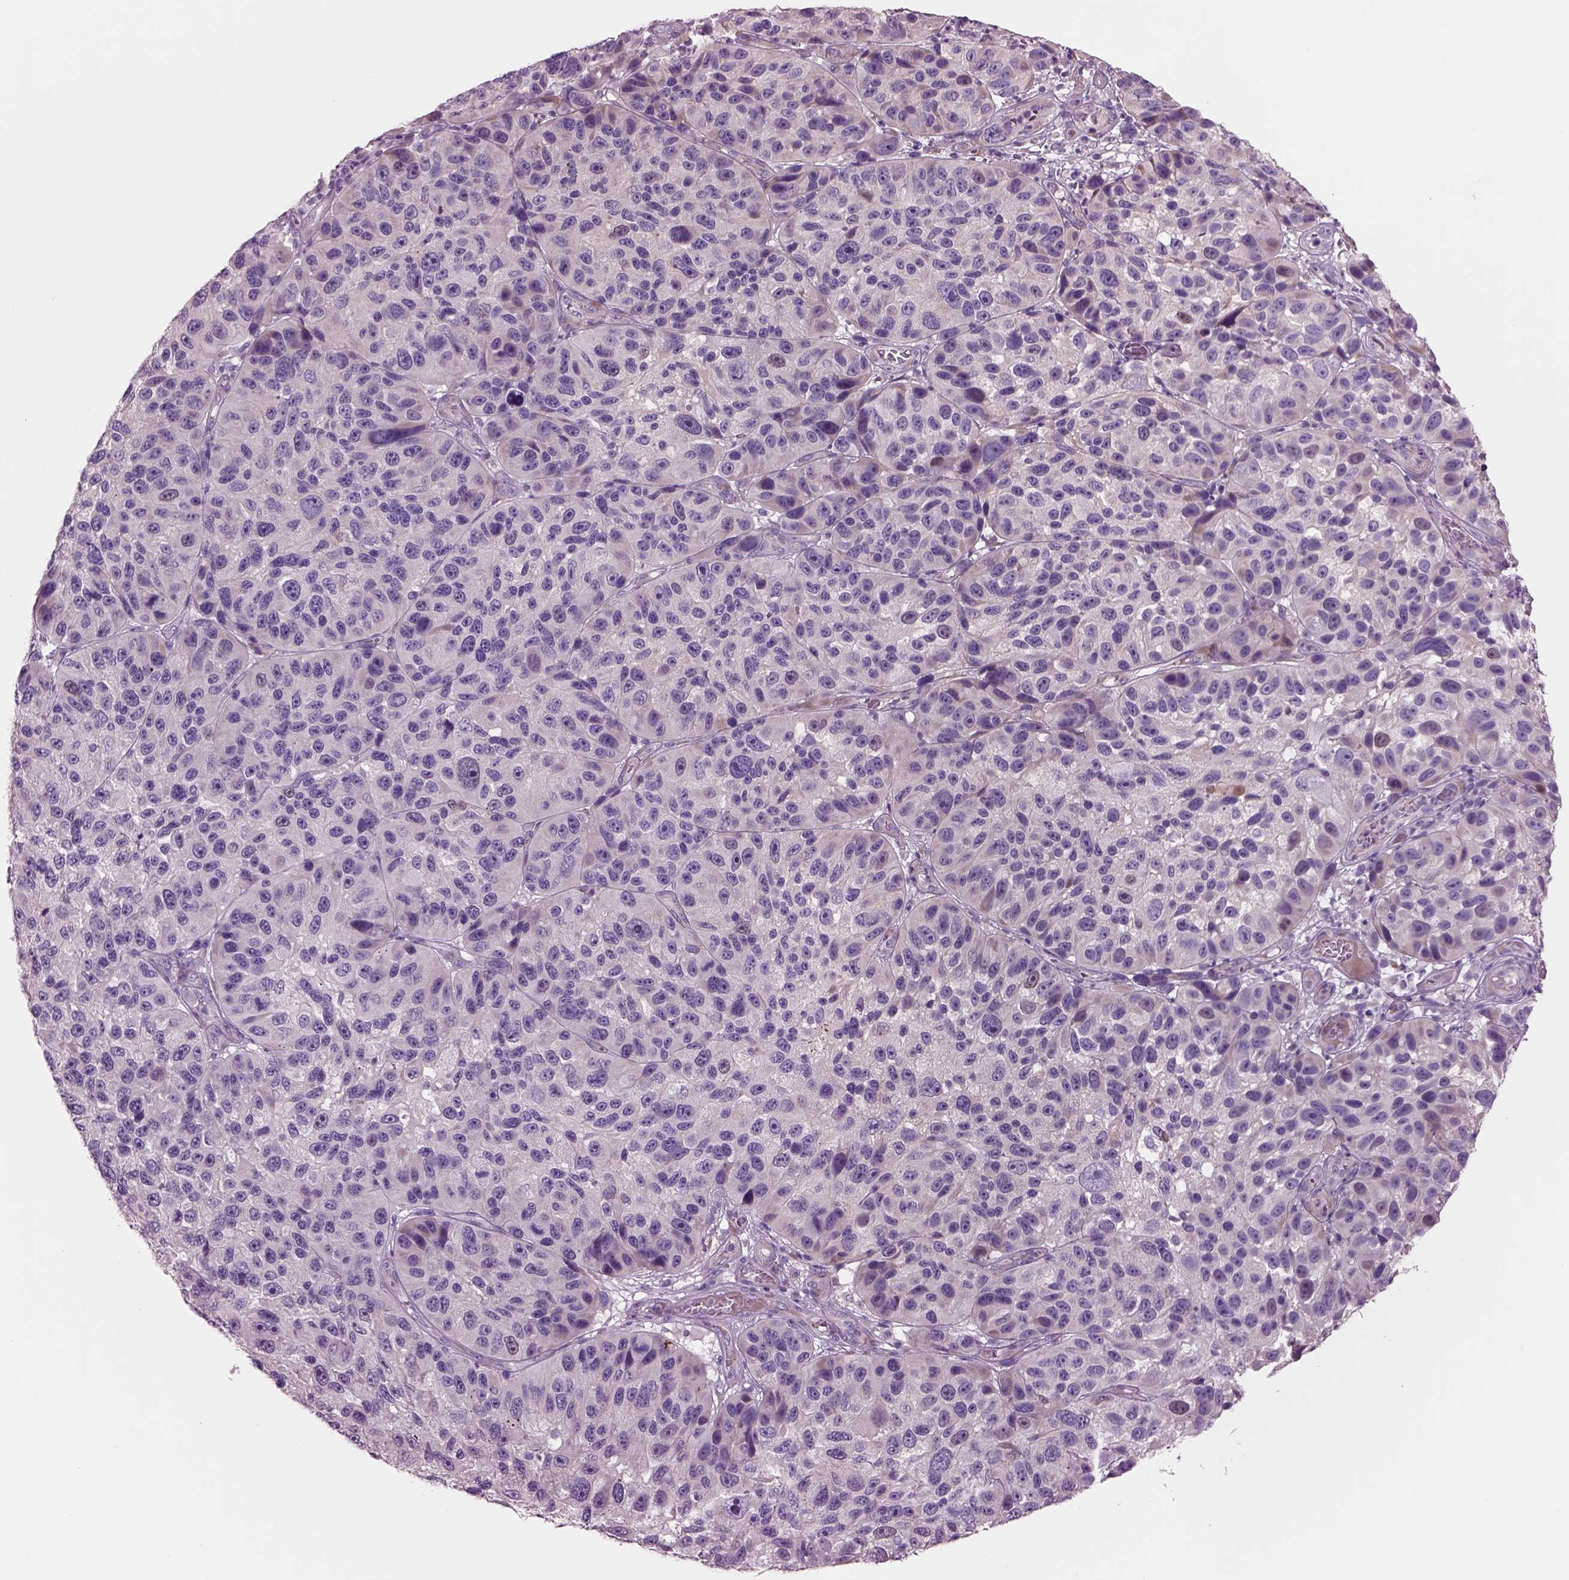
{"staining": {"intensity": "negative", "quantity": "none", "location": "none"}, "tissue": "melanoma", "cell_type": "Tumor cells", "image_type": "cancer", "snomed": [{"axis": "morphology", "description": "Malignant melanoma, NOS"}, {"axis": "topography", "description": "Skin"}], "caption": "The immunohistochemistry (IHC) image has no significant staining in tumor cells of melanoma tissue.", "gene": "PLPP7", "patient": {"sex": "male", "age": 53}}